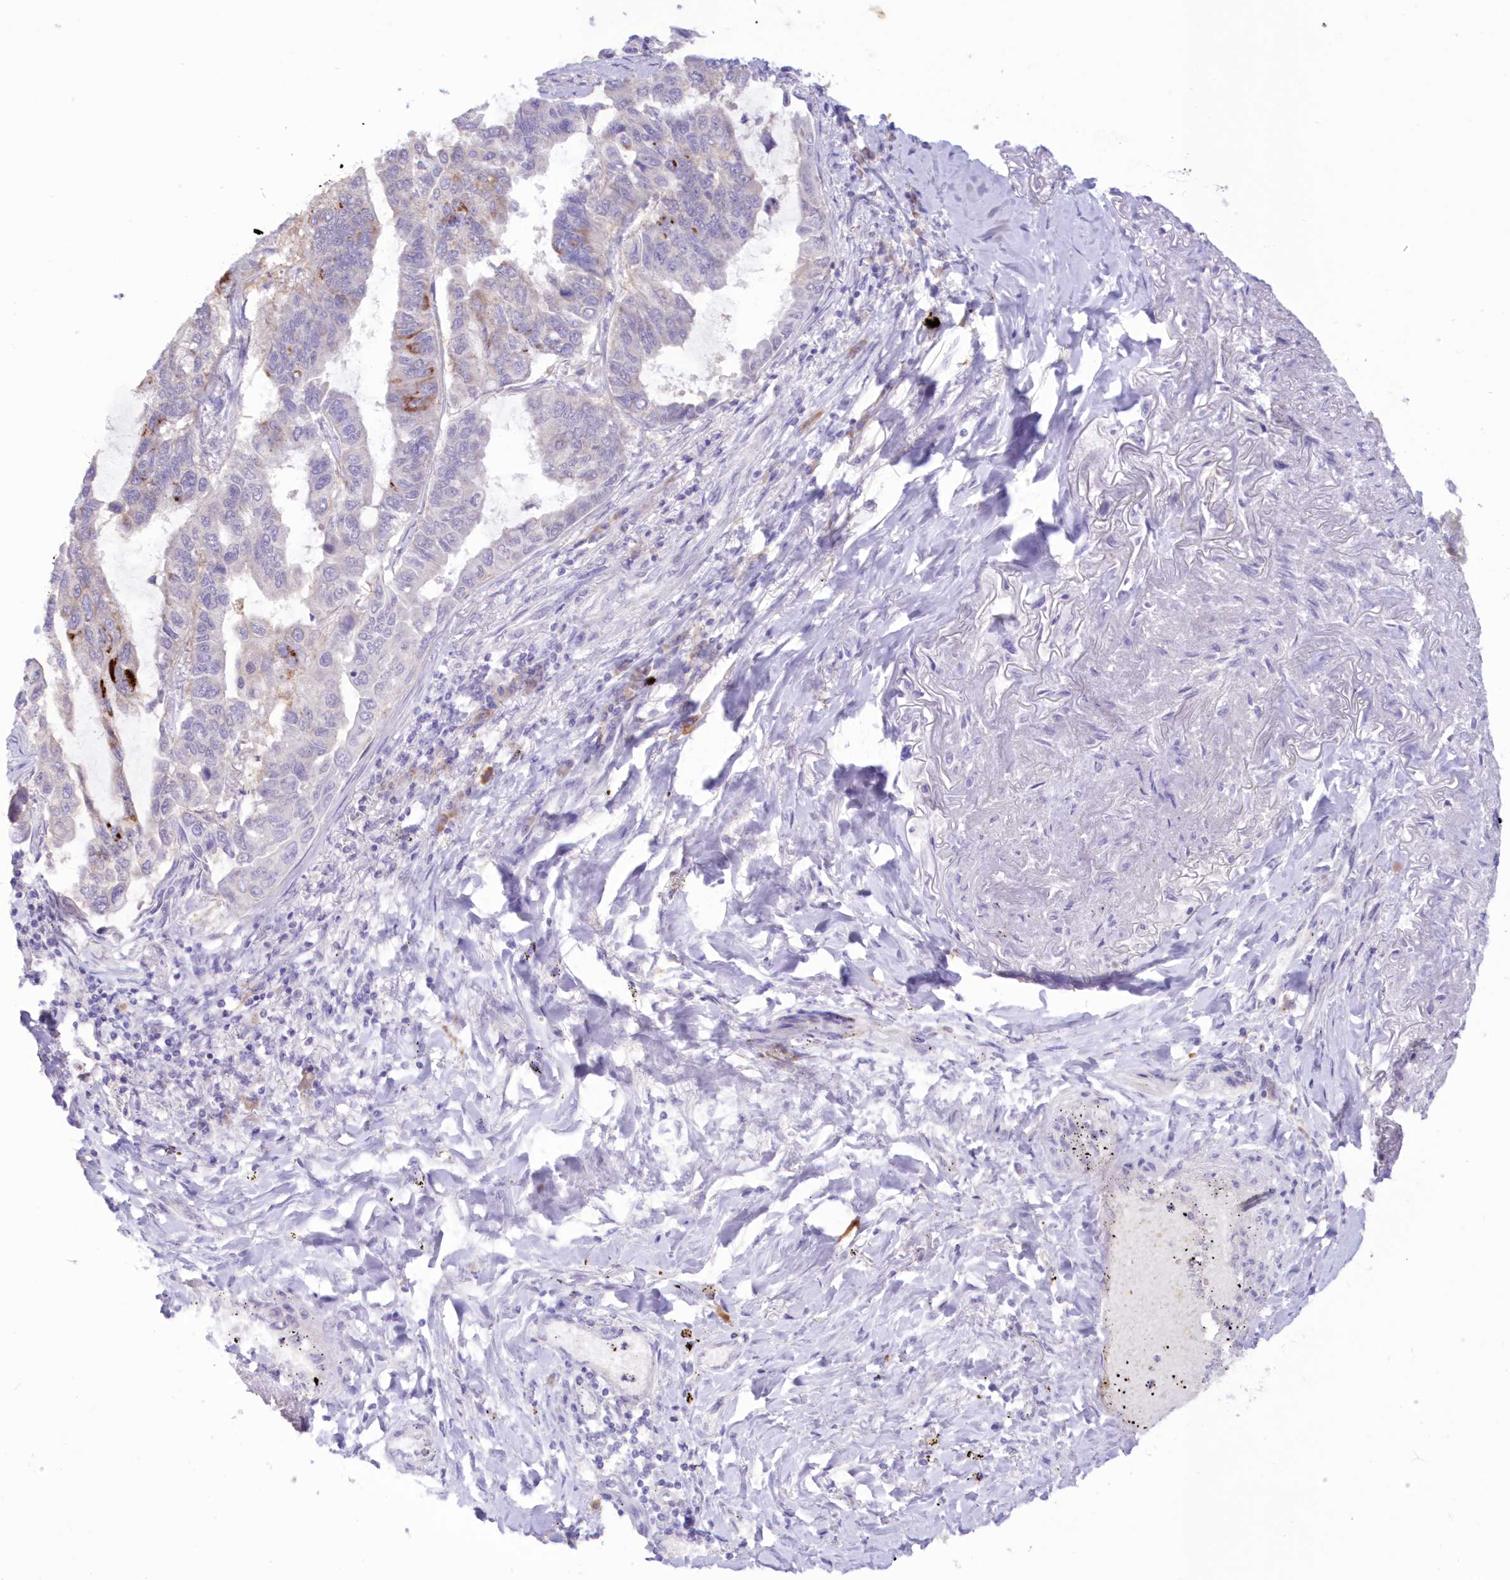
{"staining": {"intensity": "moderate", "quantity": "<25%", "location": "cytoplasmic/membranous"}, "tissue": "lung cancer", "cell_type": "Tumor cells", "image_type": "cancer", "snomed": [{"axis": "morphology", "description": "Adenocarcinoma, NOS"}, {"axis": "topography", "description": "Lung"}], "caption": "This is an image of immunohistochemistry staining of lung cancer, which shows moderate expression in the cytoplasmic/membranous of tumor cells.", "gene": "SNED1", "patient": {"sex": "male", "age": 64}}